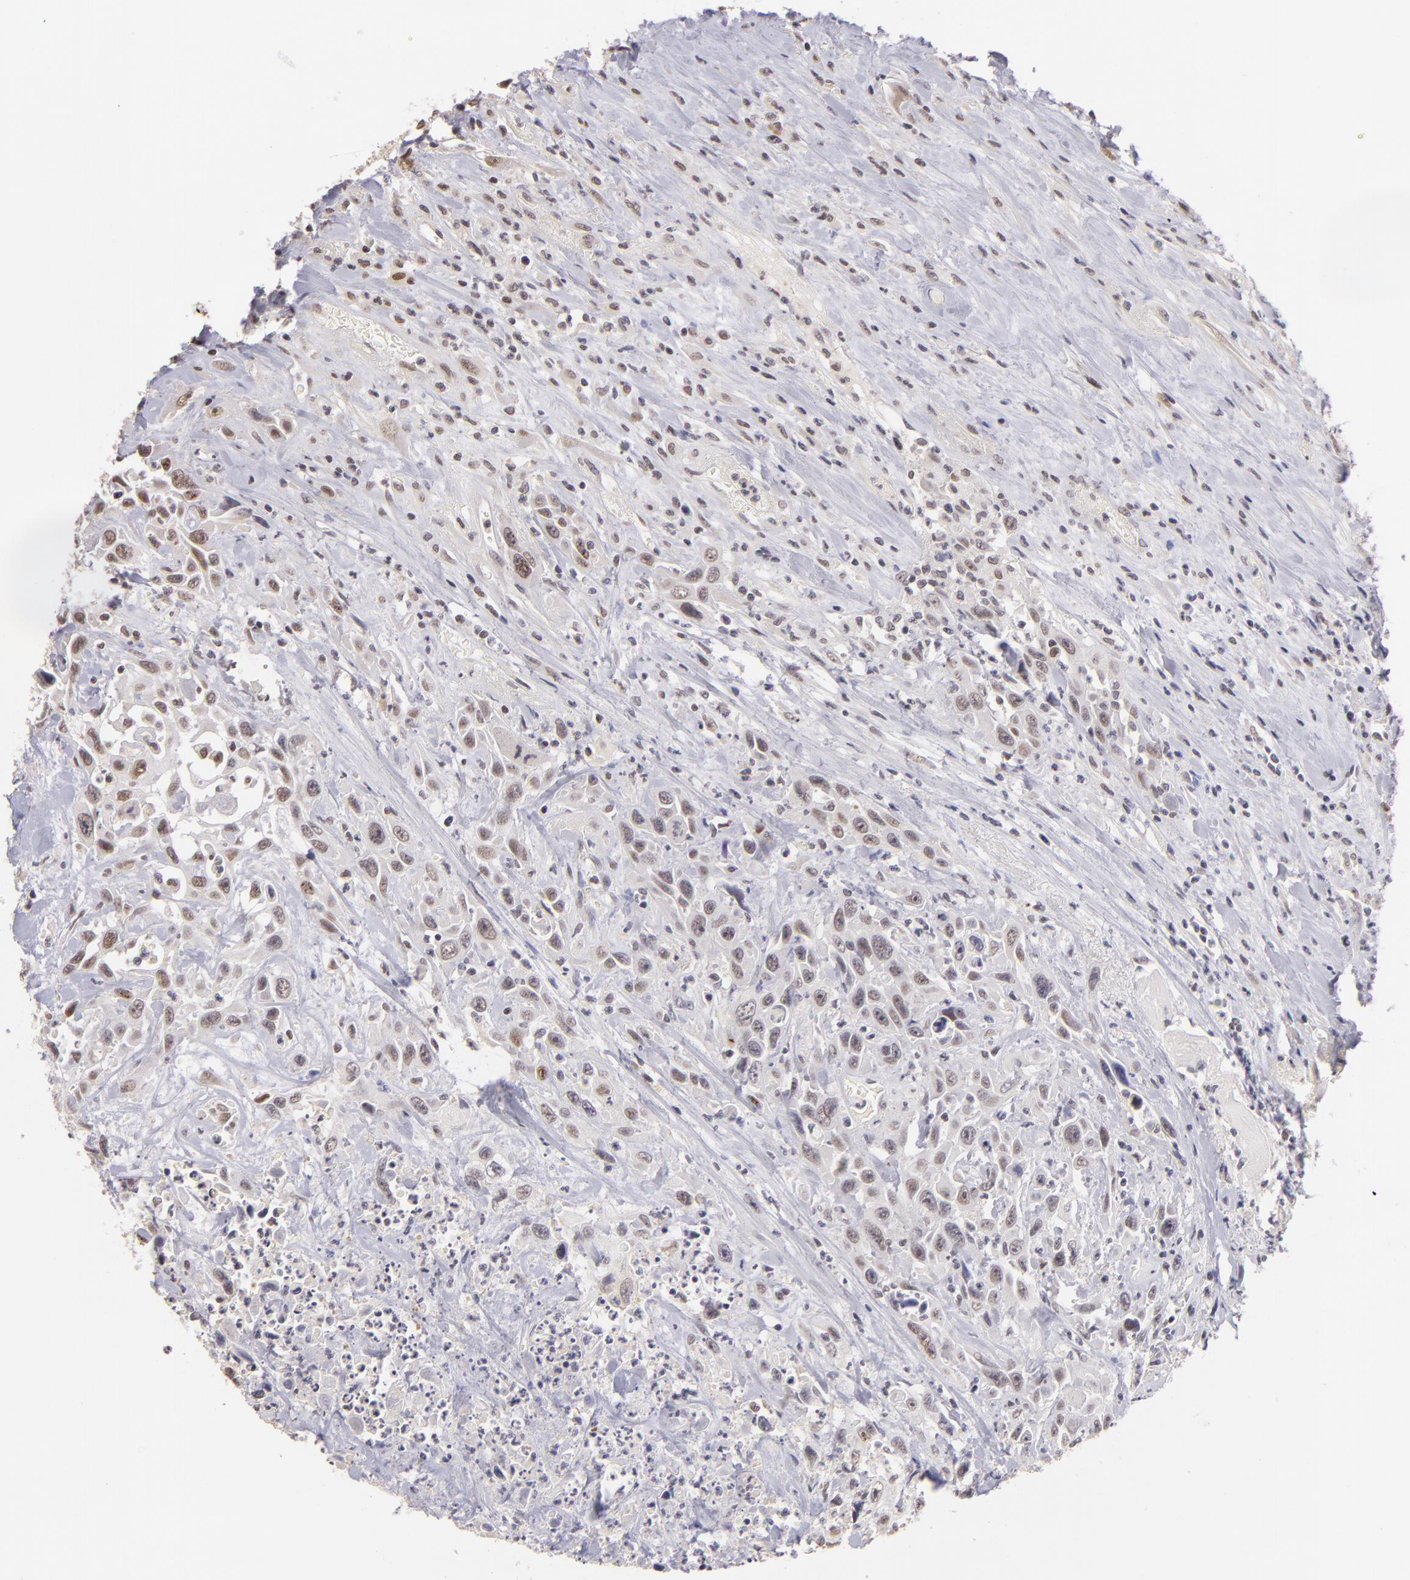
{"staining": {"intensity": "weak", "quantity": "<25%", "location": "nuclear"}, "tissue": "urothelial cancer", "cell_type": "Tumor cells", "image_type": "cancer", "snomed": [{"axis": "morphology", "description": "Urothelial carcinoma, High grade"}, {"axis": "topography", "description": "Urinary bladder"}], "caption": "Immunohistochemical staining of human urothelial cancer reveals no significant expression in tumor cells.", "gene": "RARB", "patient": {"sex": "female", "age": 84}}